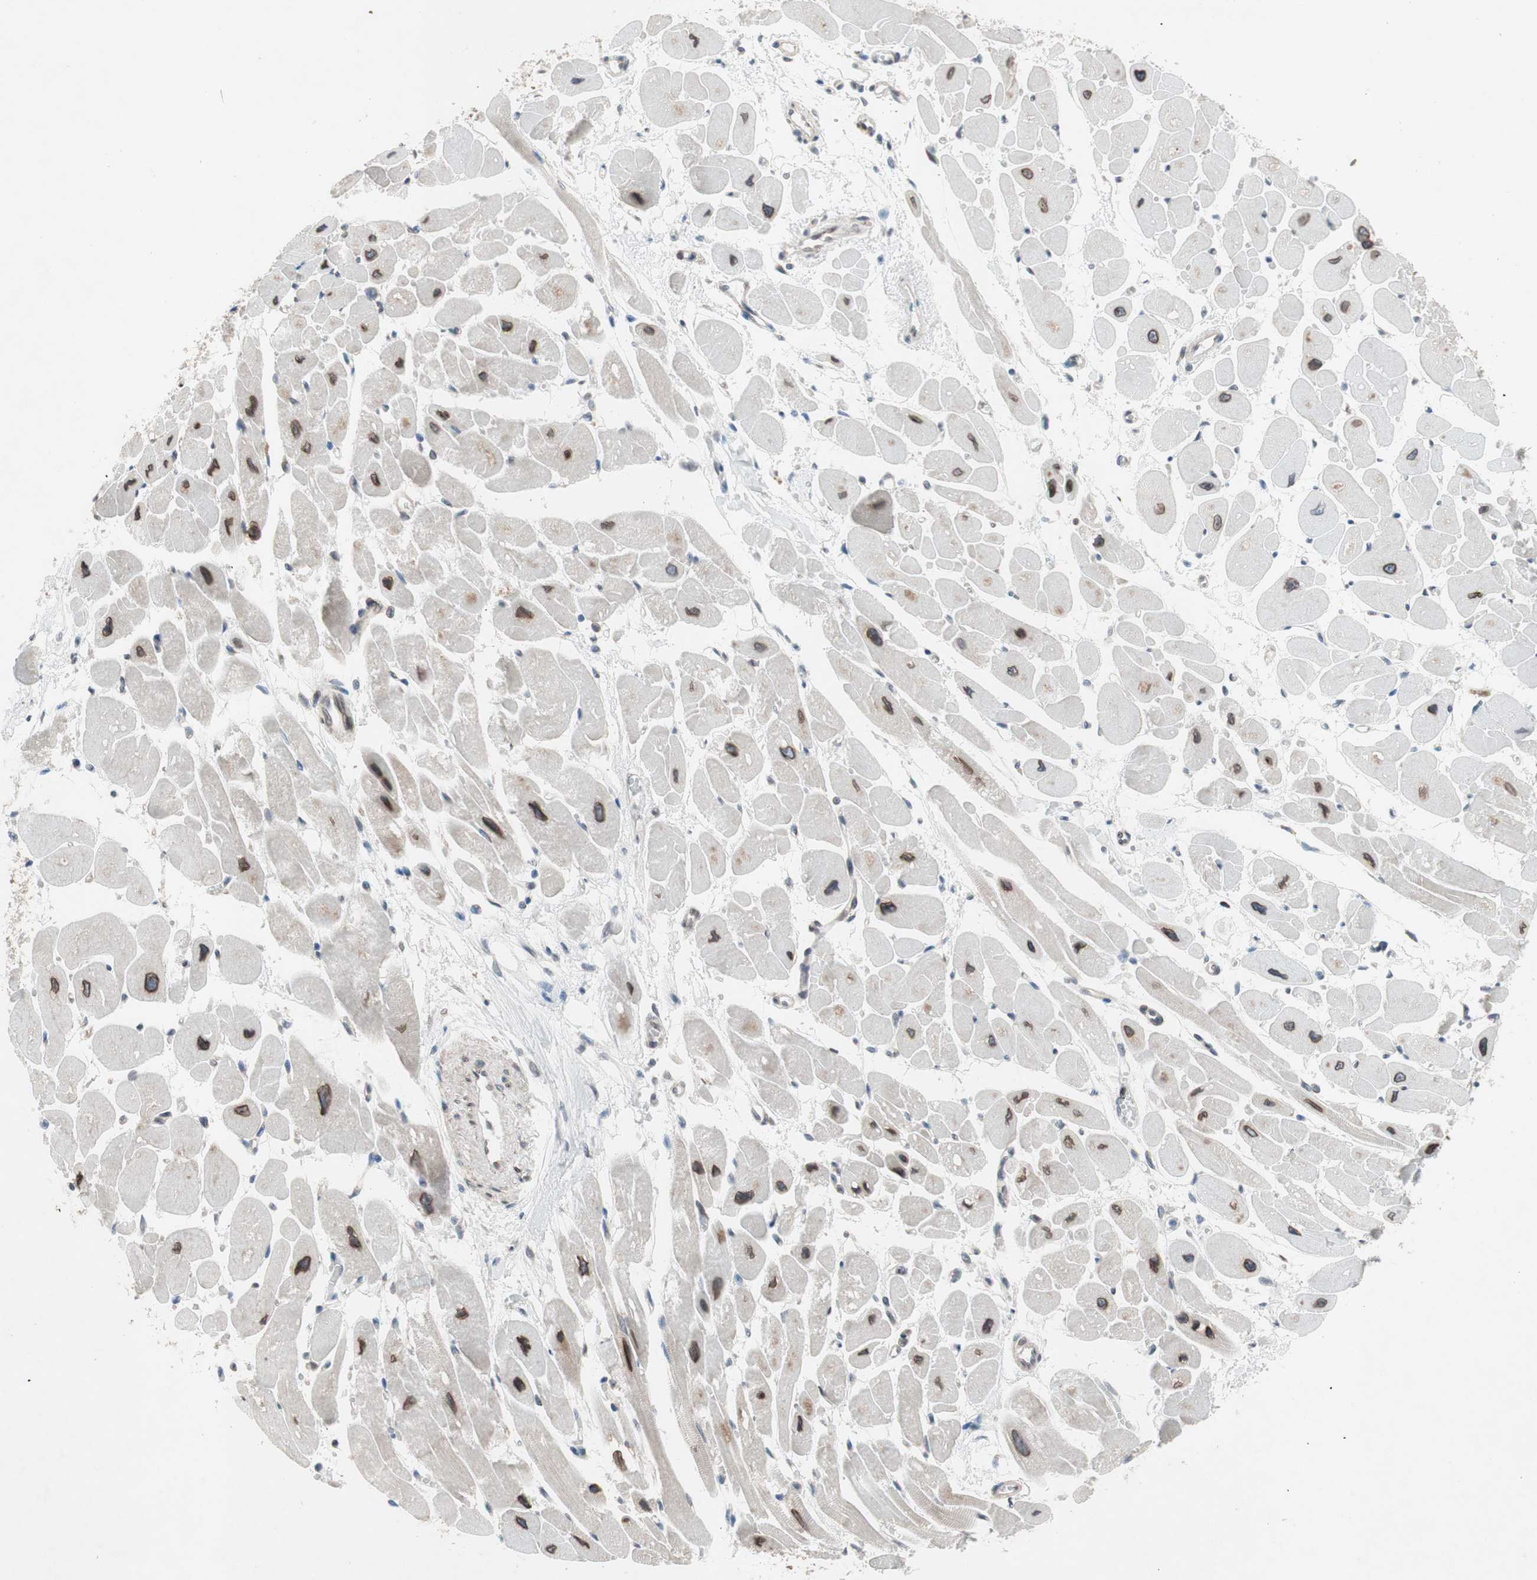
{"staining": {"intensity": "strong", "quantity": ">75%", "location": "cytoplasmic/membranous,nuclear"}, "tissue": "heart muscle", "cell_type": "Cardiomyocytes", "image_type": "normal", "snomed": [{"axis": "morphology", "description": "Normal tissue, NOS"}, {"axis": "topography", "description": "Heart"}], "caption": "DAB (3,3'-diaminobenzidine) immunohistochemical staining of unremarkable heart muscle reveals strong cytoplasmic/membranous,nuclear protein expression in about >75% of cardiomyocytes.", "gene": "ARNT2", "patient": {"sex": "female", "age": 54}}